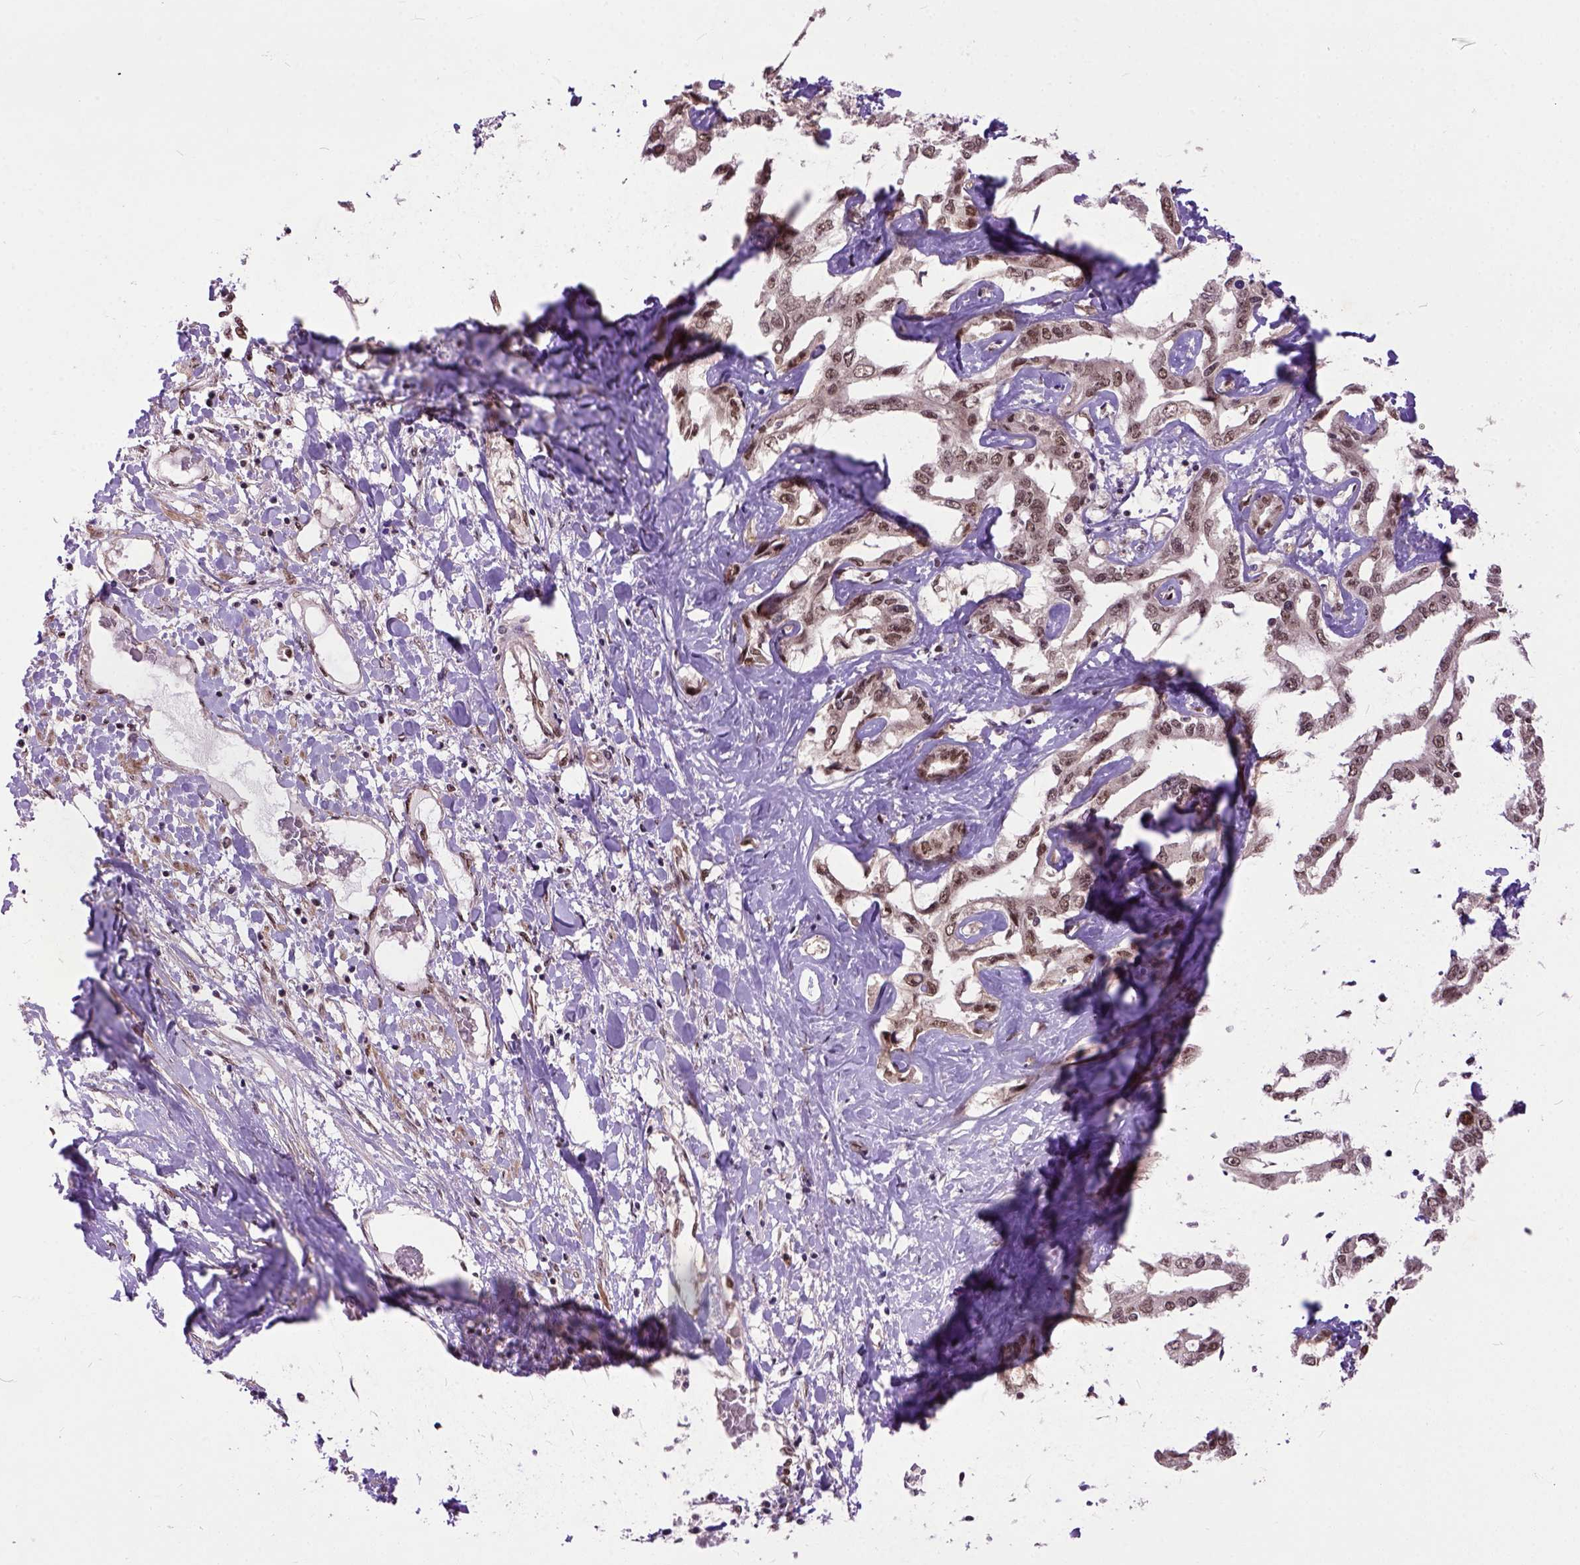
{"staining": {"intensity": "moderate", "quantity": ">75%", "location": "nuclear"}, "tissue": "liver cancer", "cell_type": "Tumor cells", "image_type": "cancer", "snomed": [{"axis": "morphology", "description": "Cholangiocarcinoma"}, {"axis": "topography", "description": "Liver"}], "caption": "Immunohistochemical staining of liver cancer (cholangiocarcinoma) exhibits medium levels of moderate nuclear positivity in about >75% of tumor cells.", "gene": "ZNF630", "patient": {"sex": "male", "age": 59}}